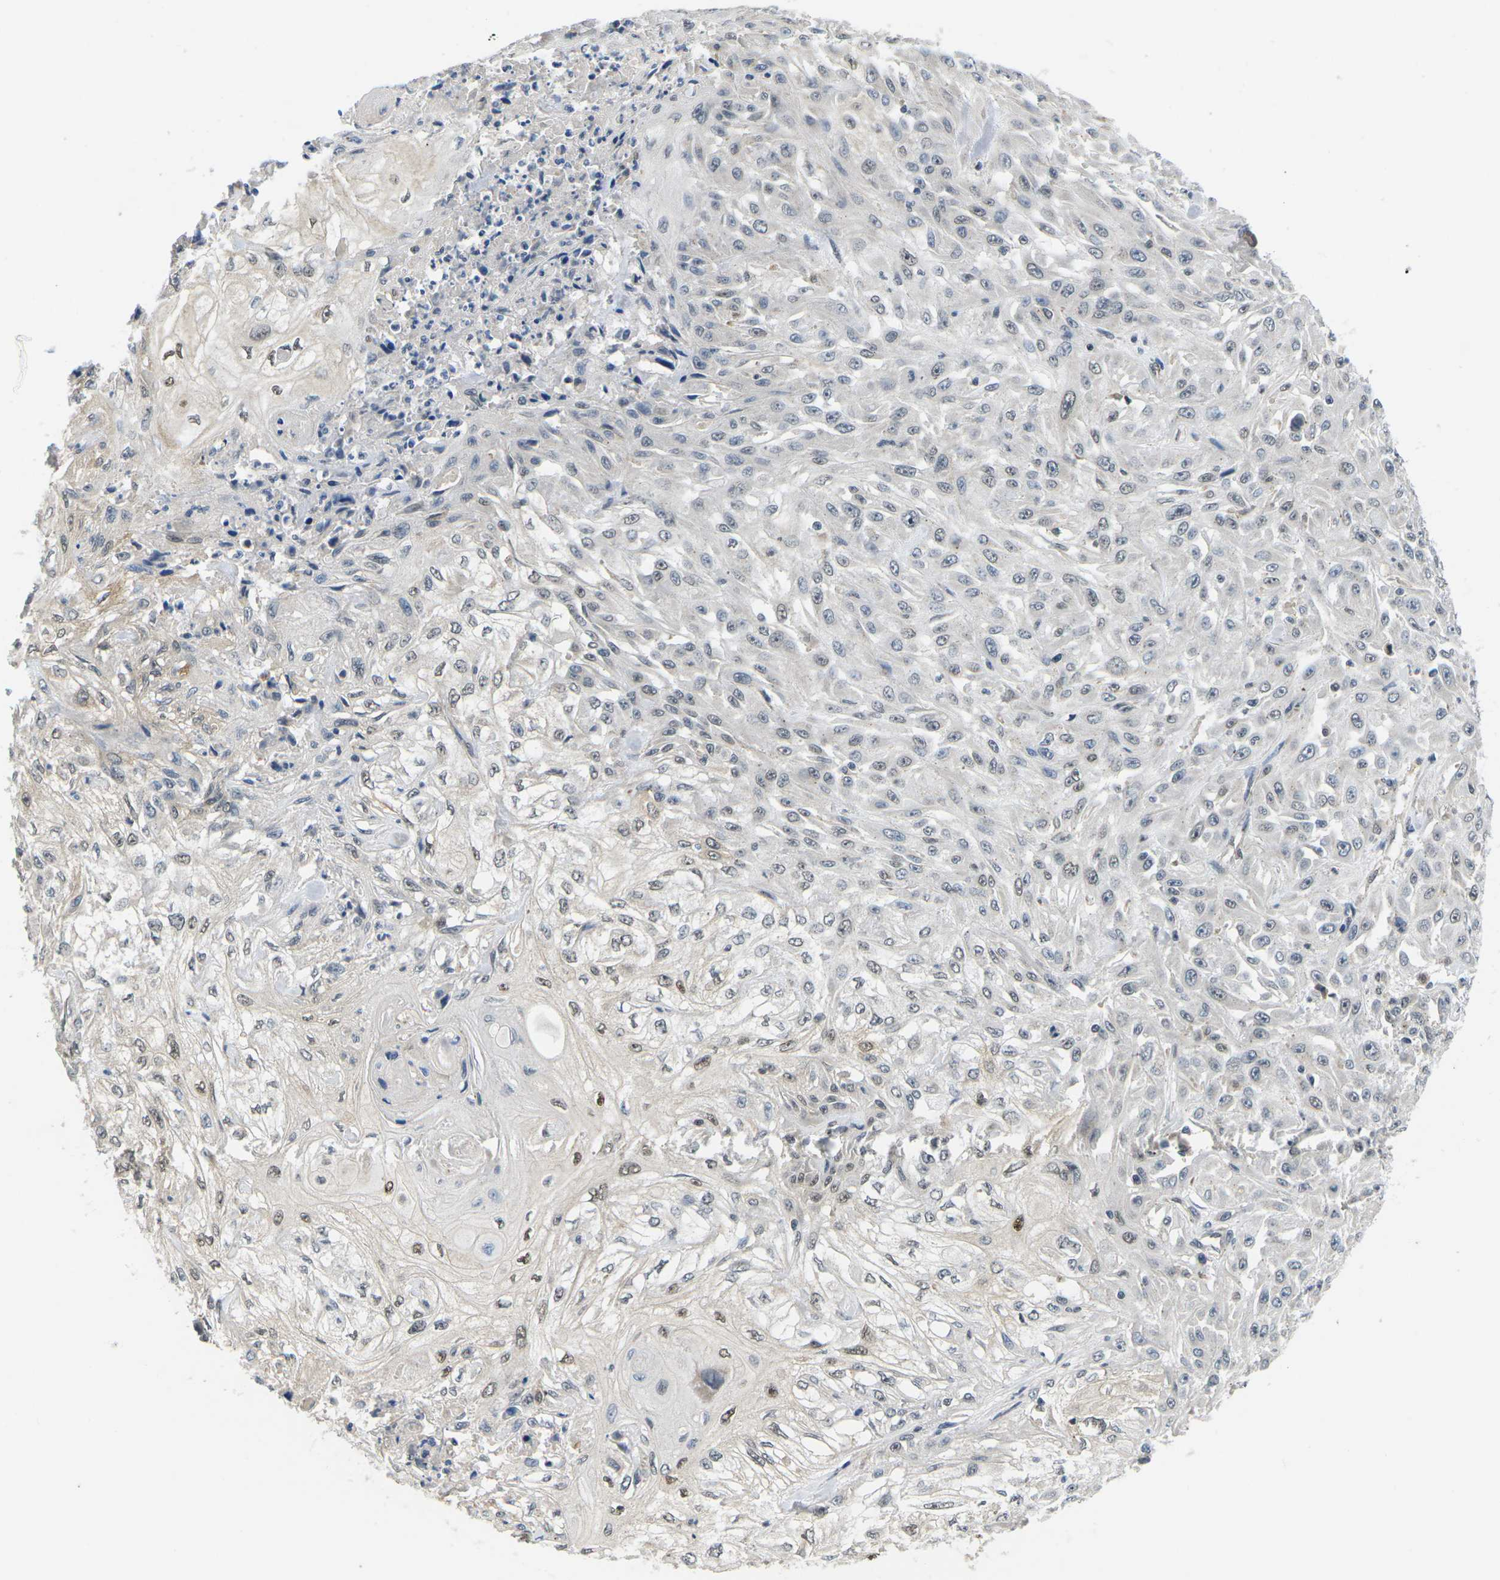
{"staining": {"intensity": "weak", "quantity": "<25%", "location": "nuclear"}, "tissue": "skin cancer", "cell_type": "Tumor cells", "image_type": "cancer", "snomed": [{"axis": "morphology", "description": "Squamous cell carcinoma, NOS"}, {"axis": "morphology", "description": "Squamous cell carcinoma, metastatic, NOS"}, {"axis": "topography", "description": "Skin"}, {"axis": "topography", "description": "Lymph node"}], "caption": "Immunohistochemistry micrograph of neoplastic tissue: metastatic squamous cell carcinoma (skin) stained with DAB reveals no significant protein positivity in tumor cells. (Stains: DAB immunohistochemistry (IHC) with hematoxylin counter stain, Microscopy: brightfield microscopy at high magnification).", "gene": "ERBB4", "patient": {"sex": "male", "age": 75}}